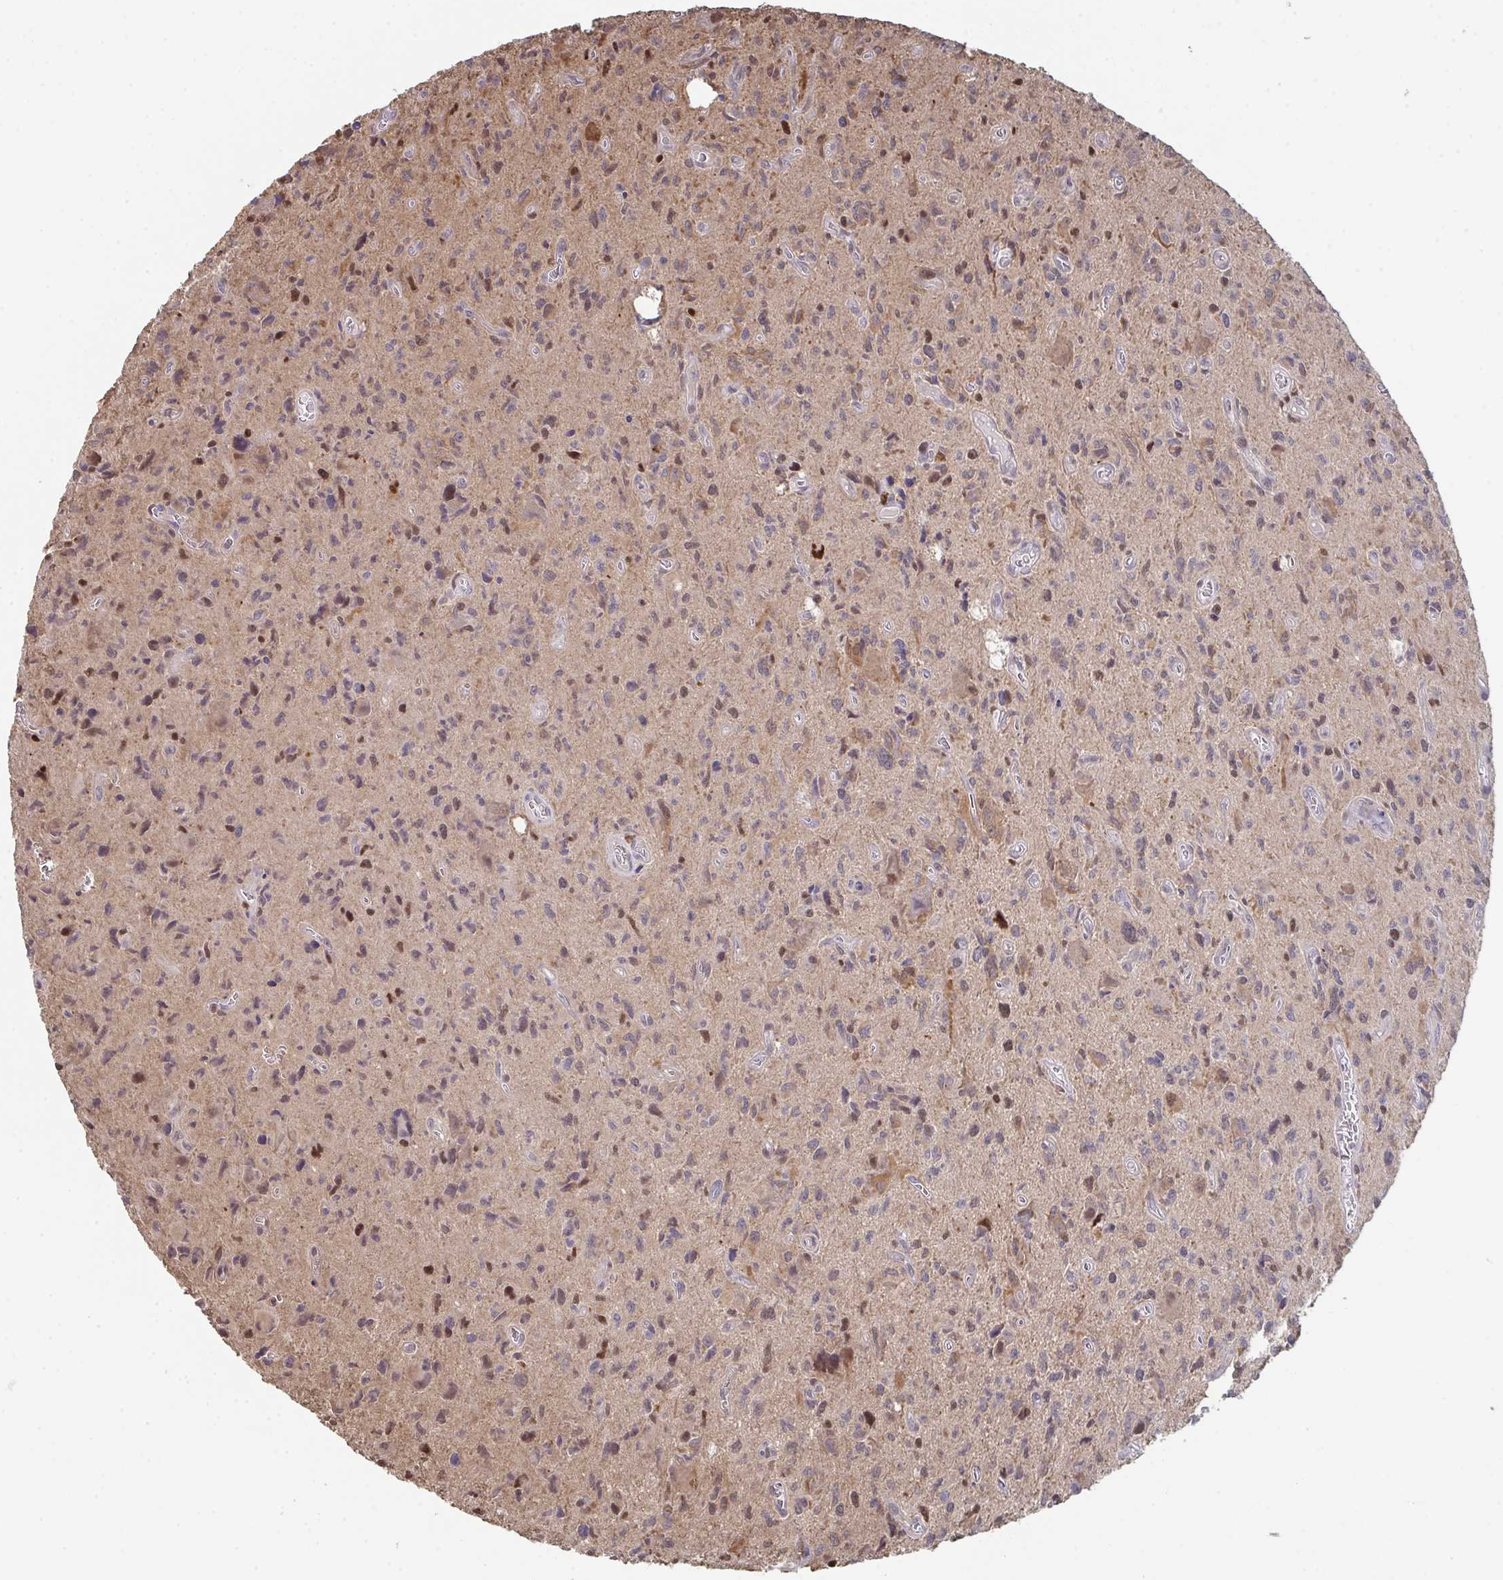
{"staining": {"intensity": "moderate", "quantity": "<25%", "location": "cytoplasmic/membranous"}, "tissue": "glioma", "cell_type": "Tumor cells", "image_type": "cancer", "snomed": [{"axis": "morphology", "description": "Glioma, malignant, High grade"}, {"axis": "topography", "description": "Brain"}], "caption": "An IHC photomicrograph of neoplastic tissue is shown. Protein staining in brown labels moderate cytoplasmic/membranous positivity in malignant high-grade glioma within tumor cells.", "gene": "ACD", "patient": {"sex": "male", "age": 76}}